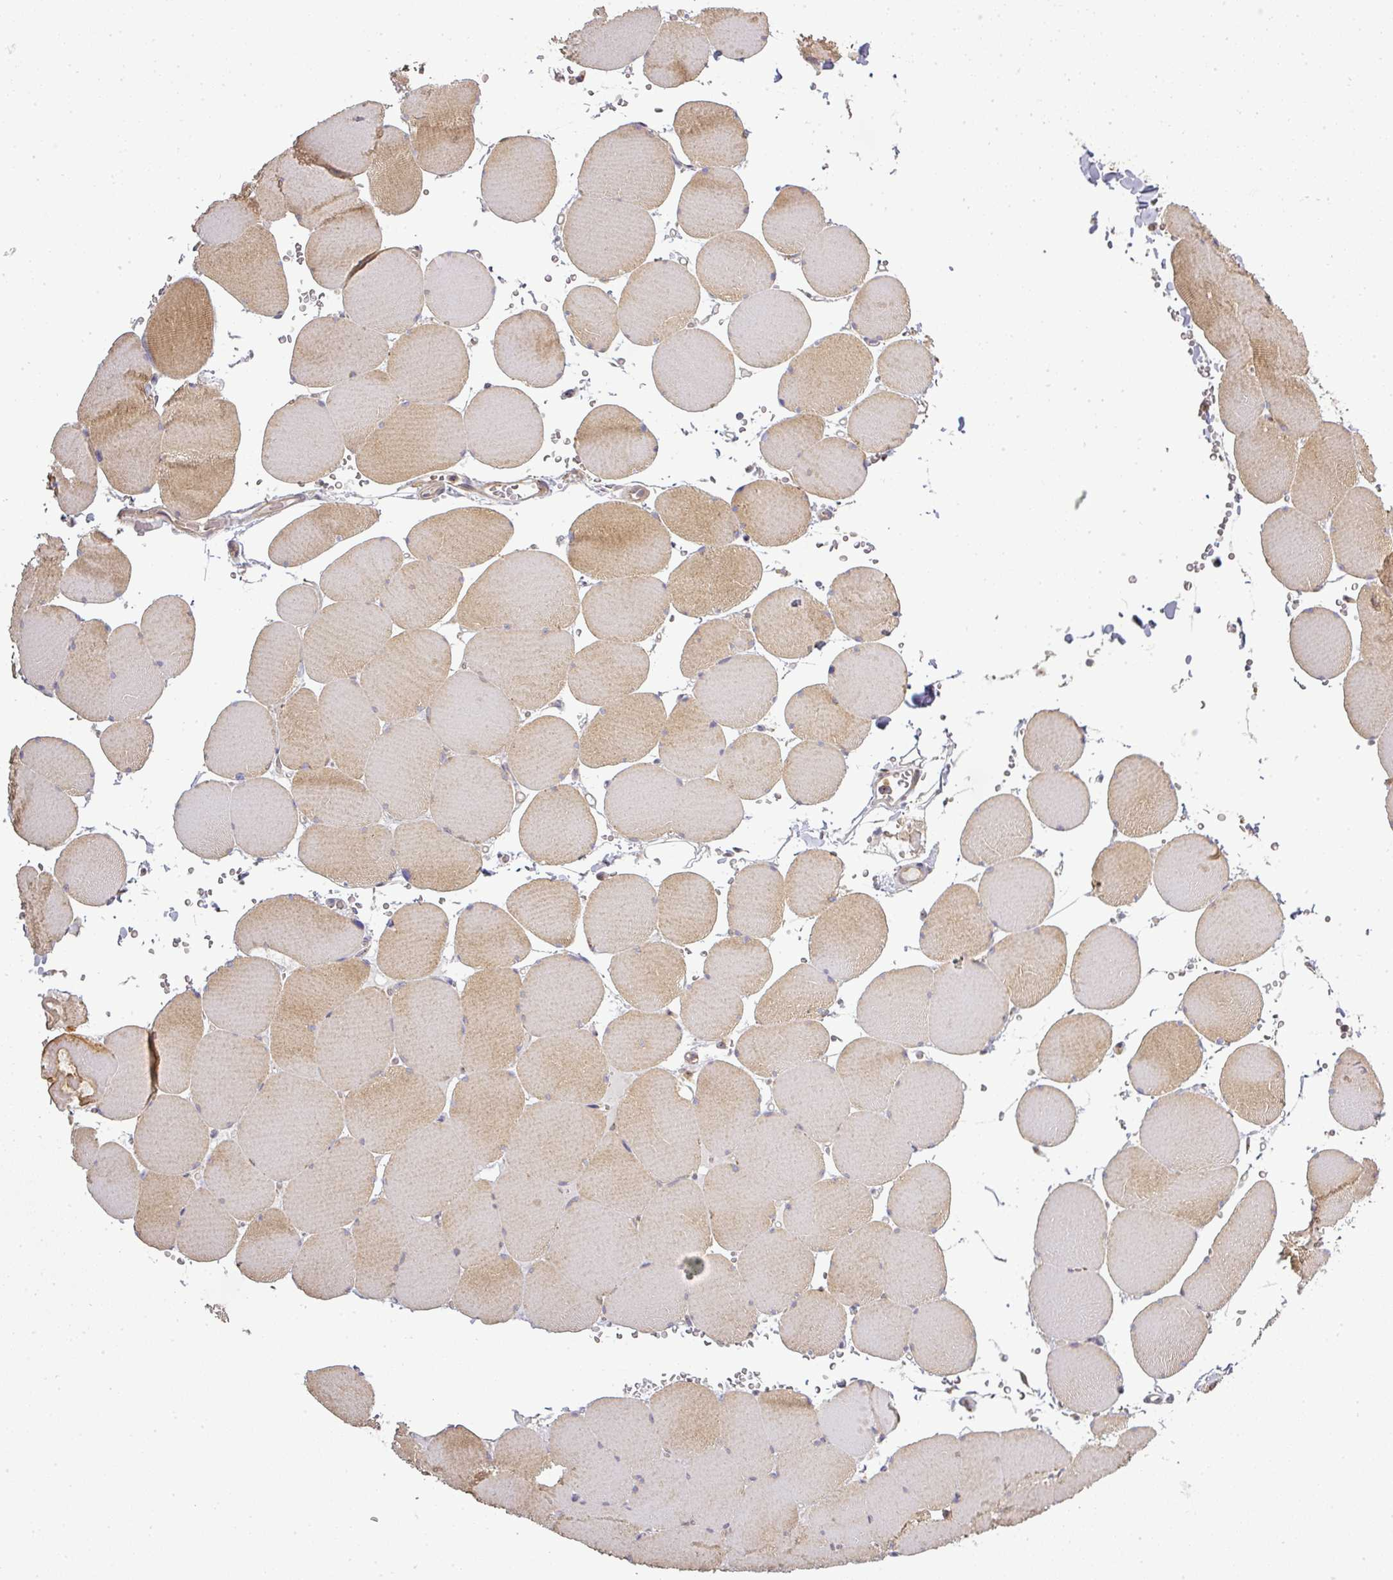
{"staining": {"intensity": "moderate", "quantity": "25%-75%", "location": "cytoplasmic/membranous"}, "tissue": "skeletal muscle", "cell_type": "Myocytes", "image_type": "normal", "snomed": [{"axis": "morphology", "description": "Normal tissue, NOS"}, {"axis": "topography", "description": "Skeletal muscle"}, {"axis": "topography", "description": "Head-Neck"}], "caption": "Protein expression analysis of benign skeletal muscle reveals moderate cytoplasmic/membranous staining in about 25%-75% of myocytes. (IHC, brightfield microscopy, high magnification).", "gene": "NIN", "patient": {"sex": "male", "age": 66}}